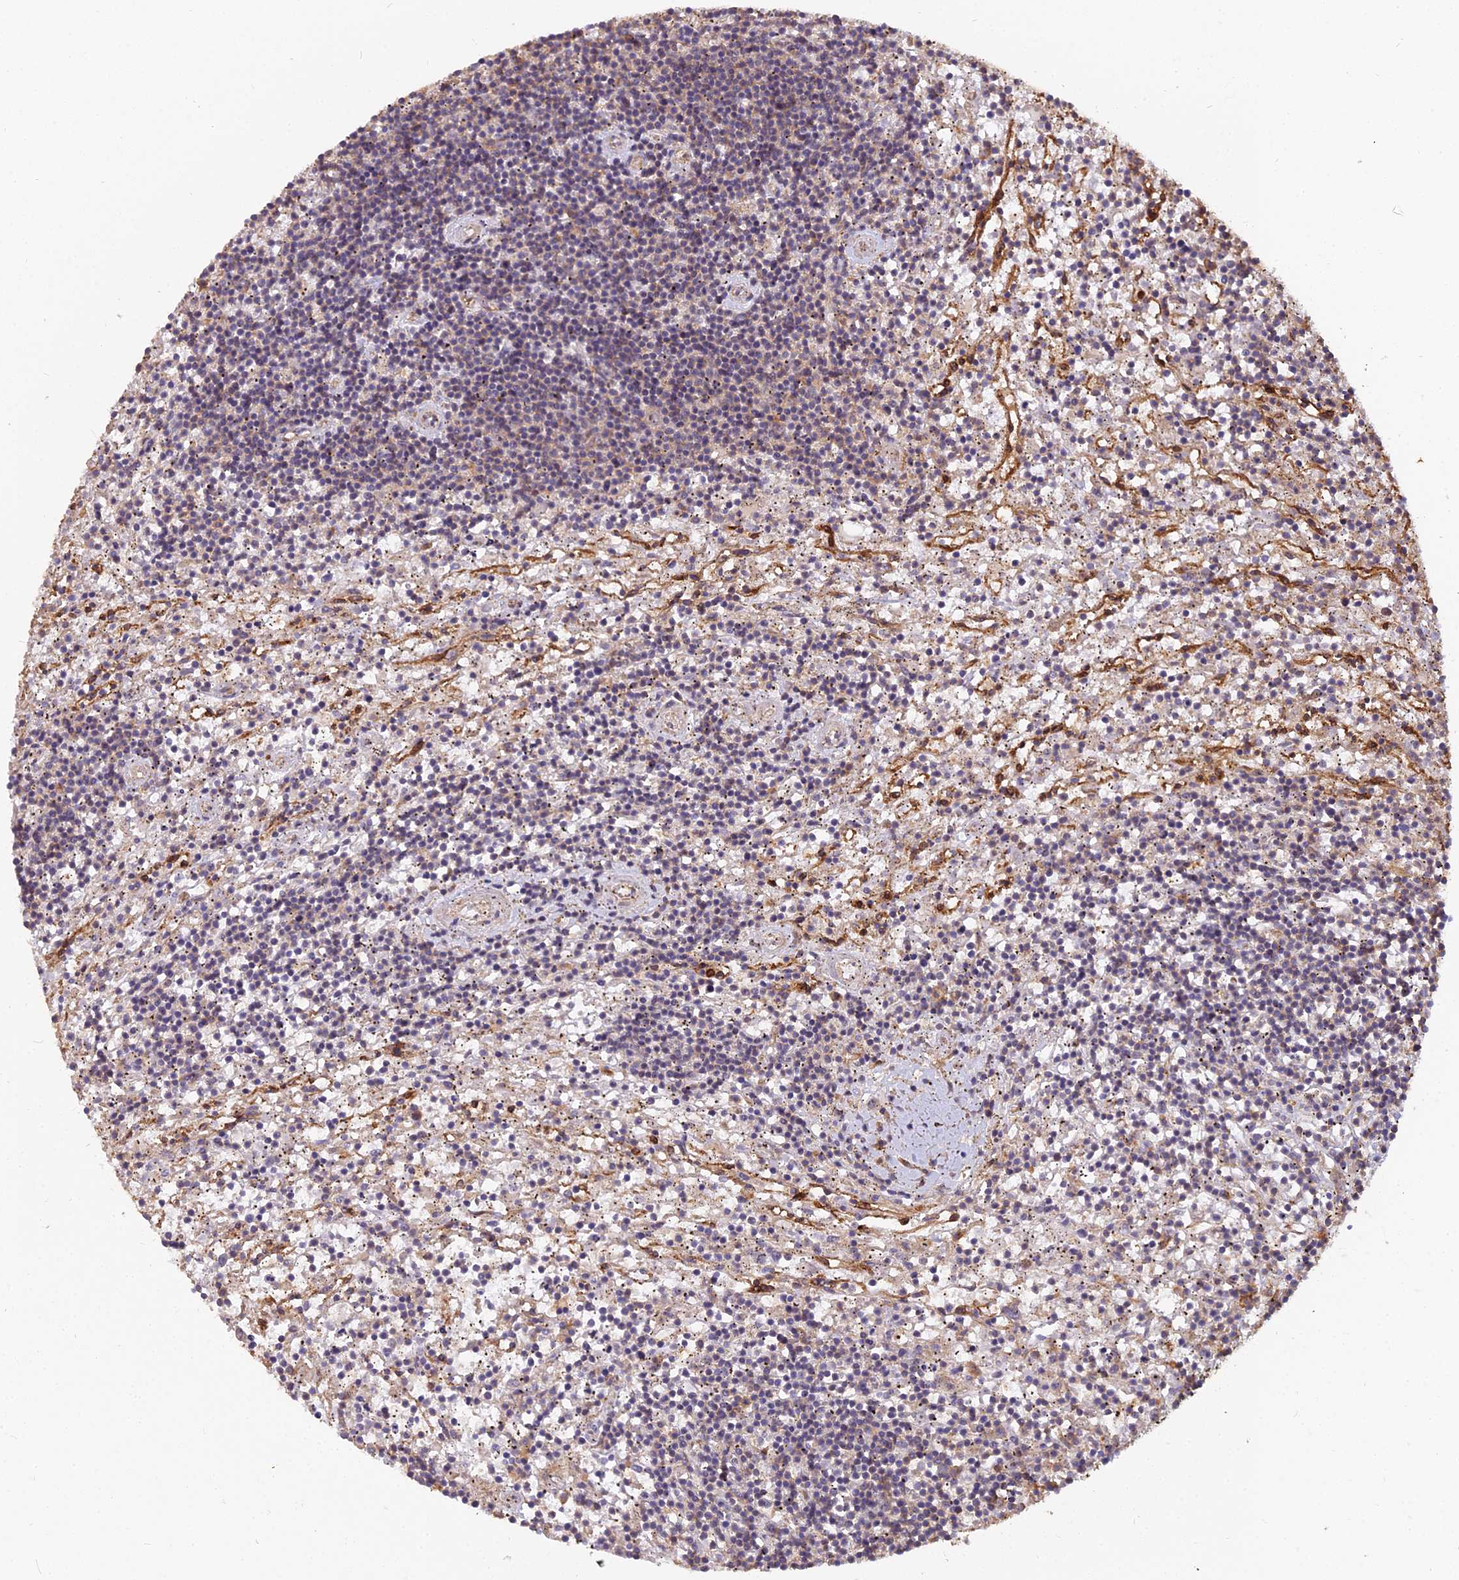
{"staining": {"intensity": "weak", "quantity": "<25%", "location": "cytoplasmic/membranous"}, "tissue": "lymphoma", "cell_type": "Tumor cells", "image_type": "cancer", "snomed": [{"axis": "morphology", "description": "Malignant lymphoma, non-Hodgkin's type, Low grade"}, {"axis": "topography", "description": "Spleen"}], "caption": "Lymphoma stained for a protein using IHC displays no expression tumor cells.", "gene": "TCEA3", "patient": {"sex": "male", "age": 76}}